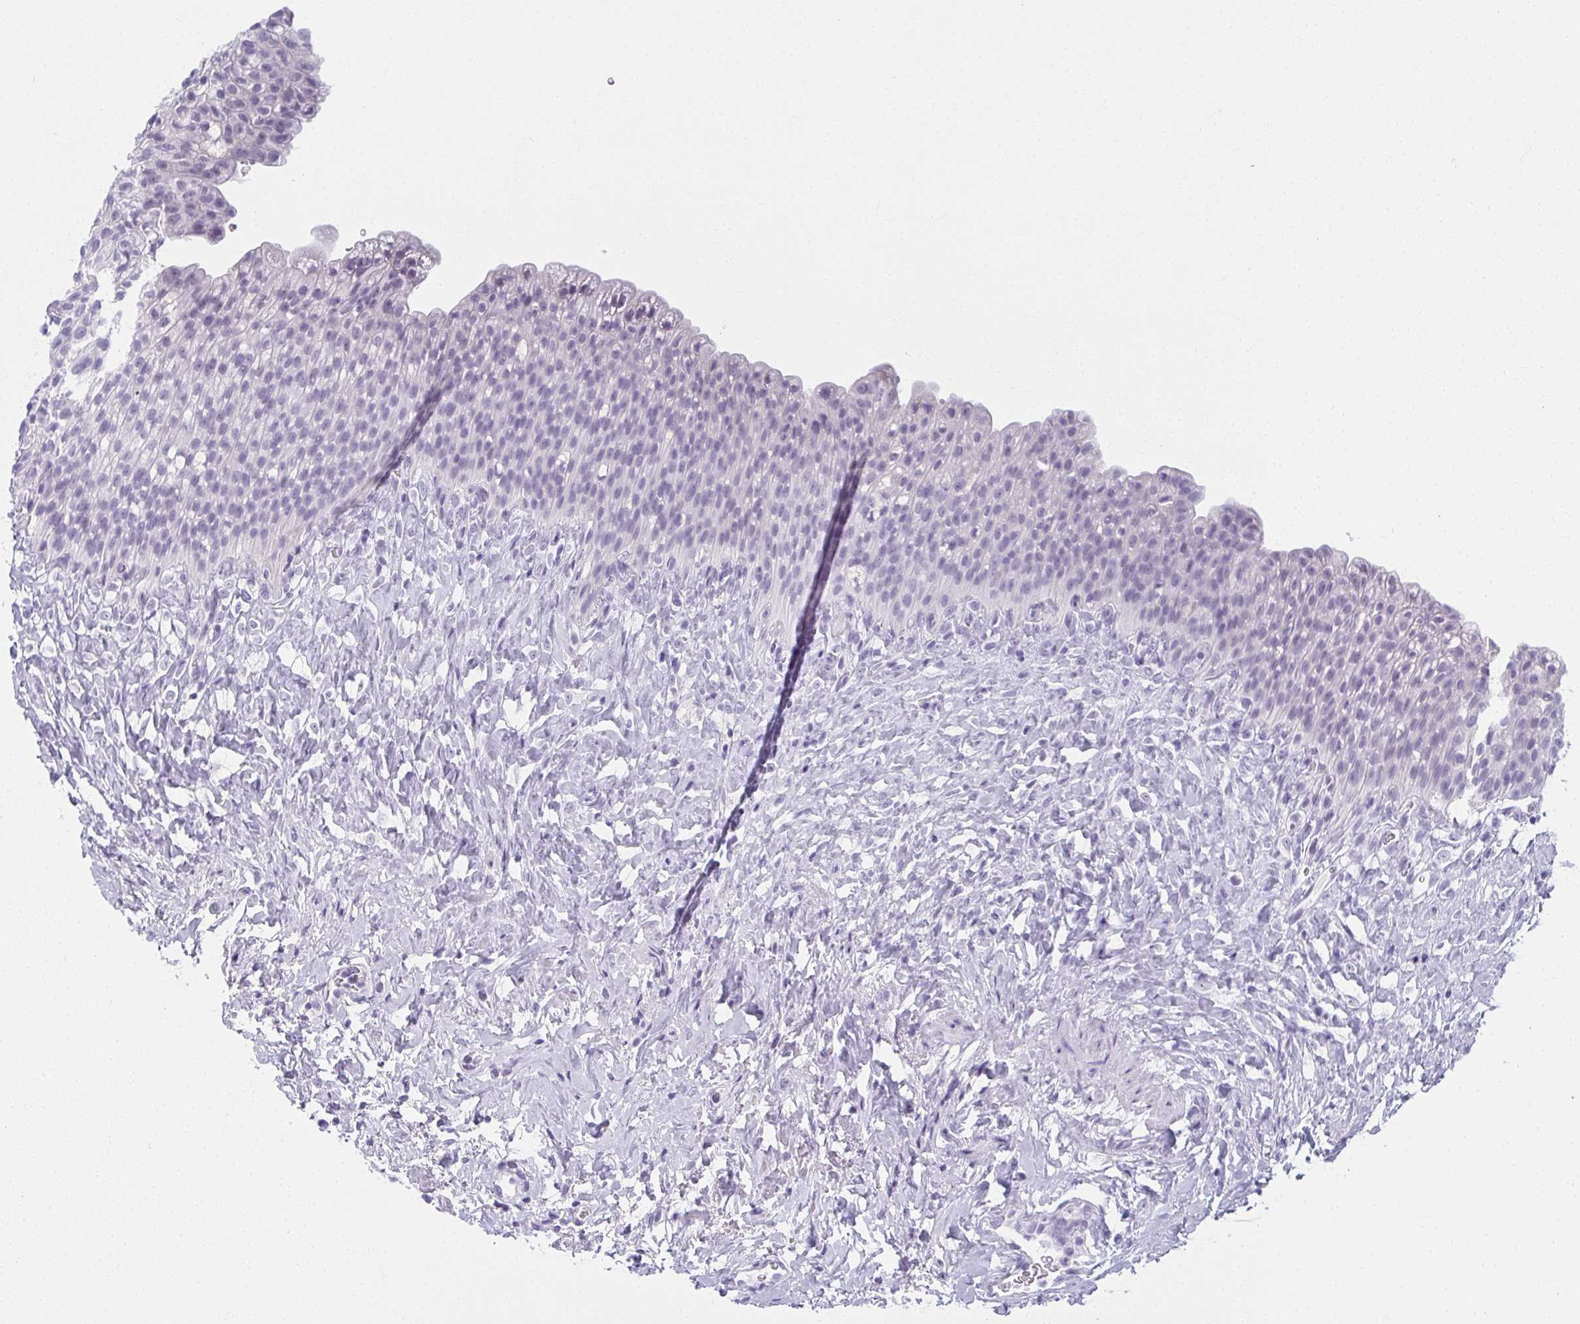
{"staining": {"intensity": "negative", "quantity": "none", "location": "none"}, "tissue": "urinary bladder", "cell_type": "Urothelial cells", "image_type": "normal", "snomed": [{"axis": "morphology", "description": "Normal tissue, NOS"}, {"axis": "topography", "description": "Urinary bladder"}, {"axis": "topography", "description": "Prostate"}], "caption": "A high-resolution histopathology image shows IHC staining of unremarkable urinary bladder, which reveals no significant positivity in urothelial cells. (Immunohistochemistry, brightfield microscopy, high magnification).", "gene": "MOBP", "patient": {"sex": "male", "age": 76}}